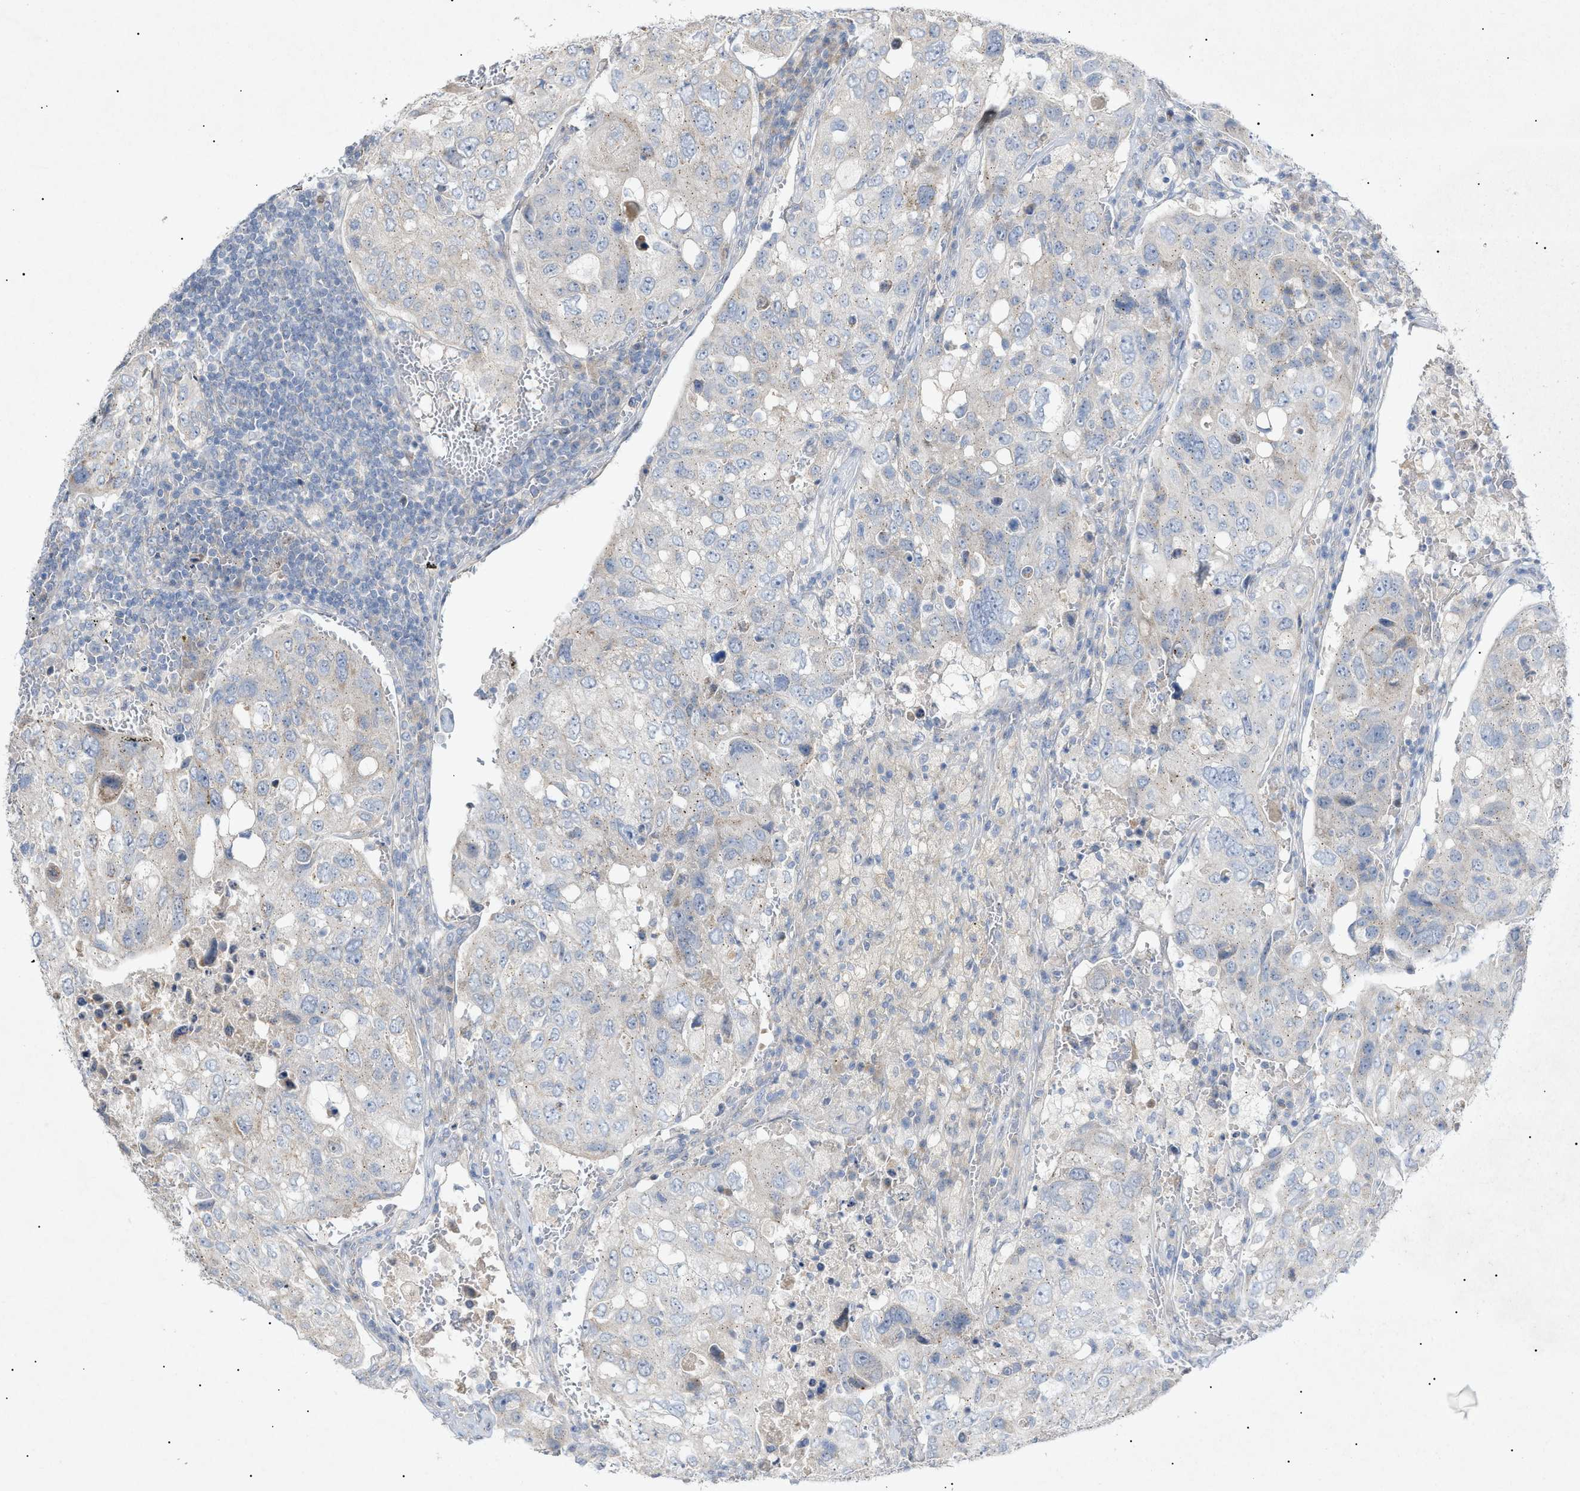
{"staining": {"intensity": "negative", "quantity": "none", "location": "none"}, "tissue": "urothelial cancer", "cell_type": "Tumor cells", "image_type": "cancer", "snomed": [{"axis": "morphology", "description": "Urothelial carcinoma, High grade"}, {"axis": "topography", "description": "Lymph node"}, {"axis": "topography", "description": "Urinary bladder"}], "caption": "A micrograph of human urothelial cancer is negative for staining in tumor cells. (Stains: DAB (3,3'-diaminobenzidine) immunohistochemistry (IHC) with hematoxylin counter stain, Microscopy: brightfield microscopy at high magnification).", "gene": "SLC25A31", "patient": {"sex": "male", "age": 51}}